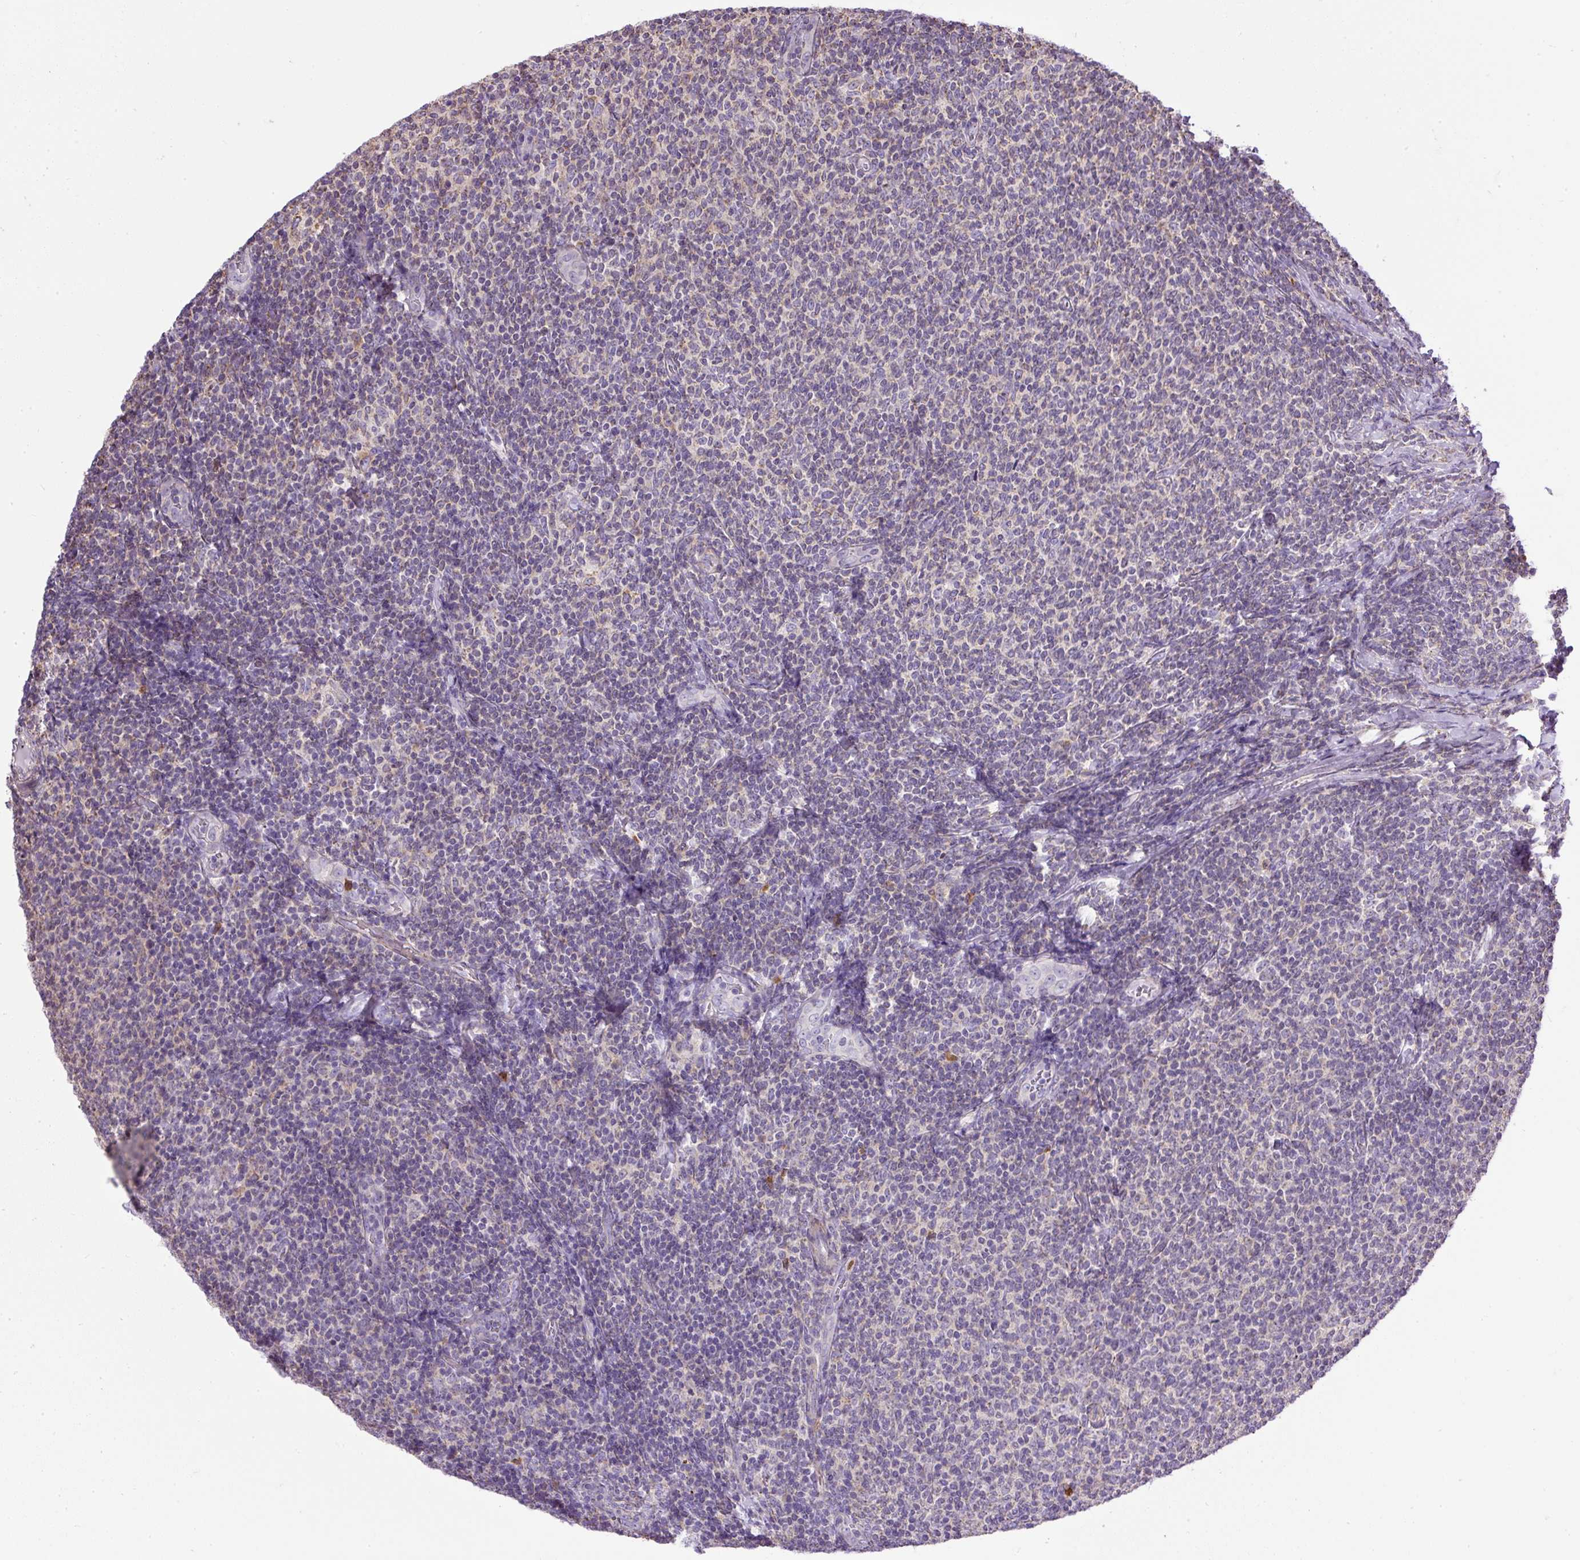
{"staining": {"intensity": "negative", "quantity": "none", "location": "none"}, "tissue": "lymphoma", "cell_type": "Tumor cells", "image_type": "cancer", "snomed": [{"axis": "morphology", "description": "Malignant lymphoma, non-Hodgkin's type, Low grade"}, {"axis": "topography", "description": "Lymph node"}], "caption": "Immunohistochemistry image of human lymphoma stained for a protein (brown), which demonstrates no staining in tumor cells.", "gene": "CFAP47", "patient": {"sex": "male", "age": 52}}